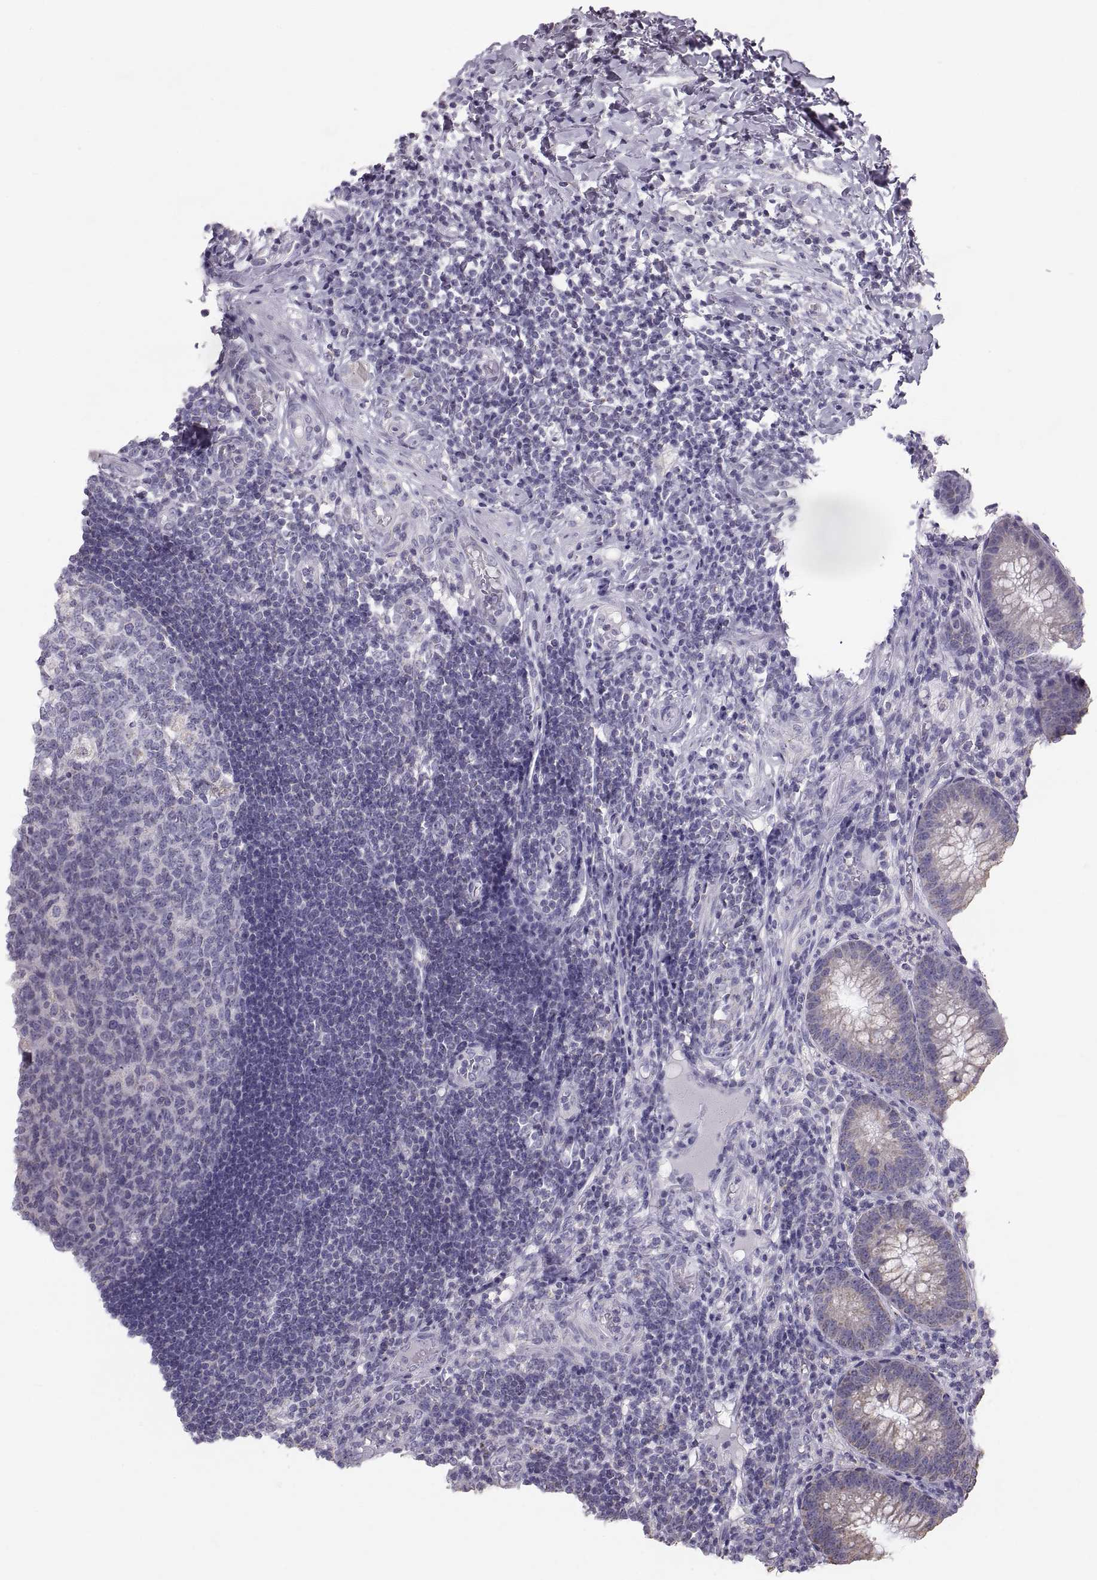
{"staining": {"intensity": "weak", "quantity": "<25%", "location": "cytoplasmic/membranous"}, "tissue": "appendix", "cell_type": "Glandular cells", "image_type": "normal", "snomed": [{"axis": "morphology", "description": "Normal tissue, NOS"}, {"axis": "morphology", "description": "Inflammation, NOS"}, {"axis": "topography", "description": "Appendix"}], "caption": "A photomicrograph of human appendix is negative for staining in glandular cells. Brightfield microscopy of IHC stained with DAB (3,3'-diaminobenzidine) (brown) and hematoxylin (blue), captured at high magnification.", "gene": "STMND1", "patient": {"sex": "male", "age": 16}}